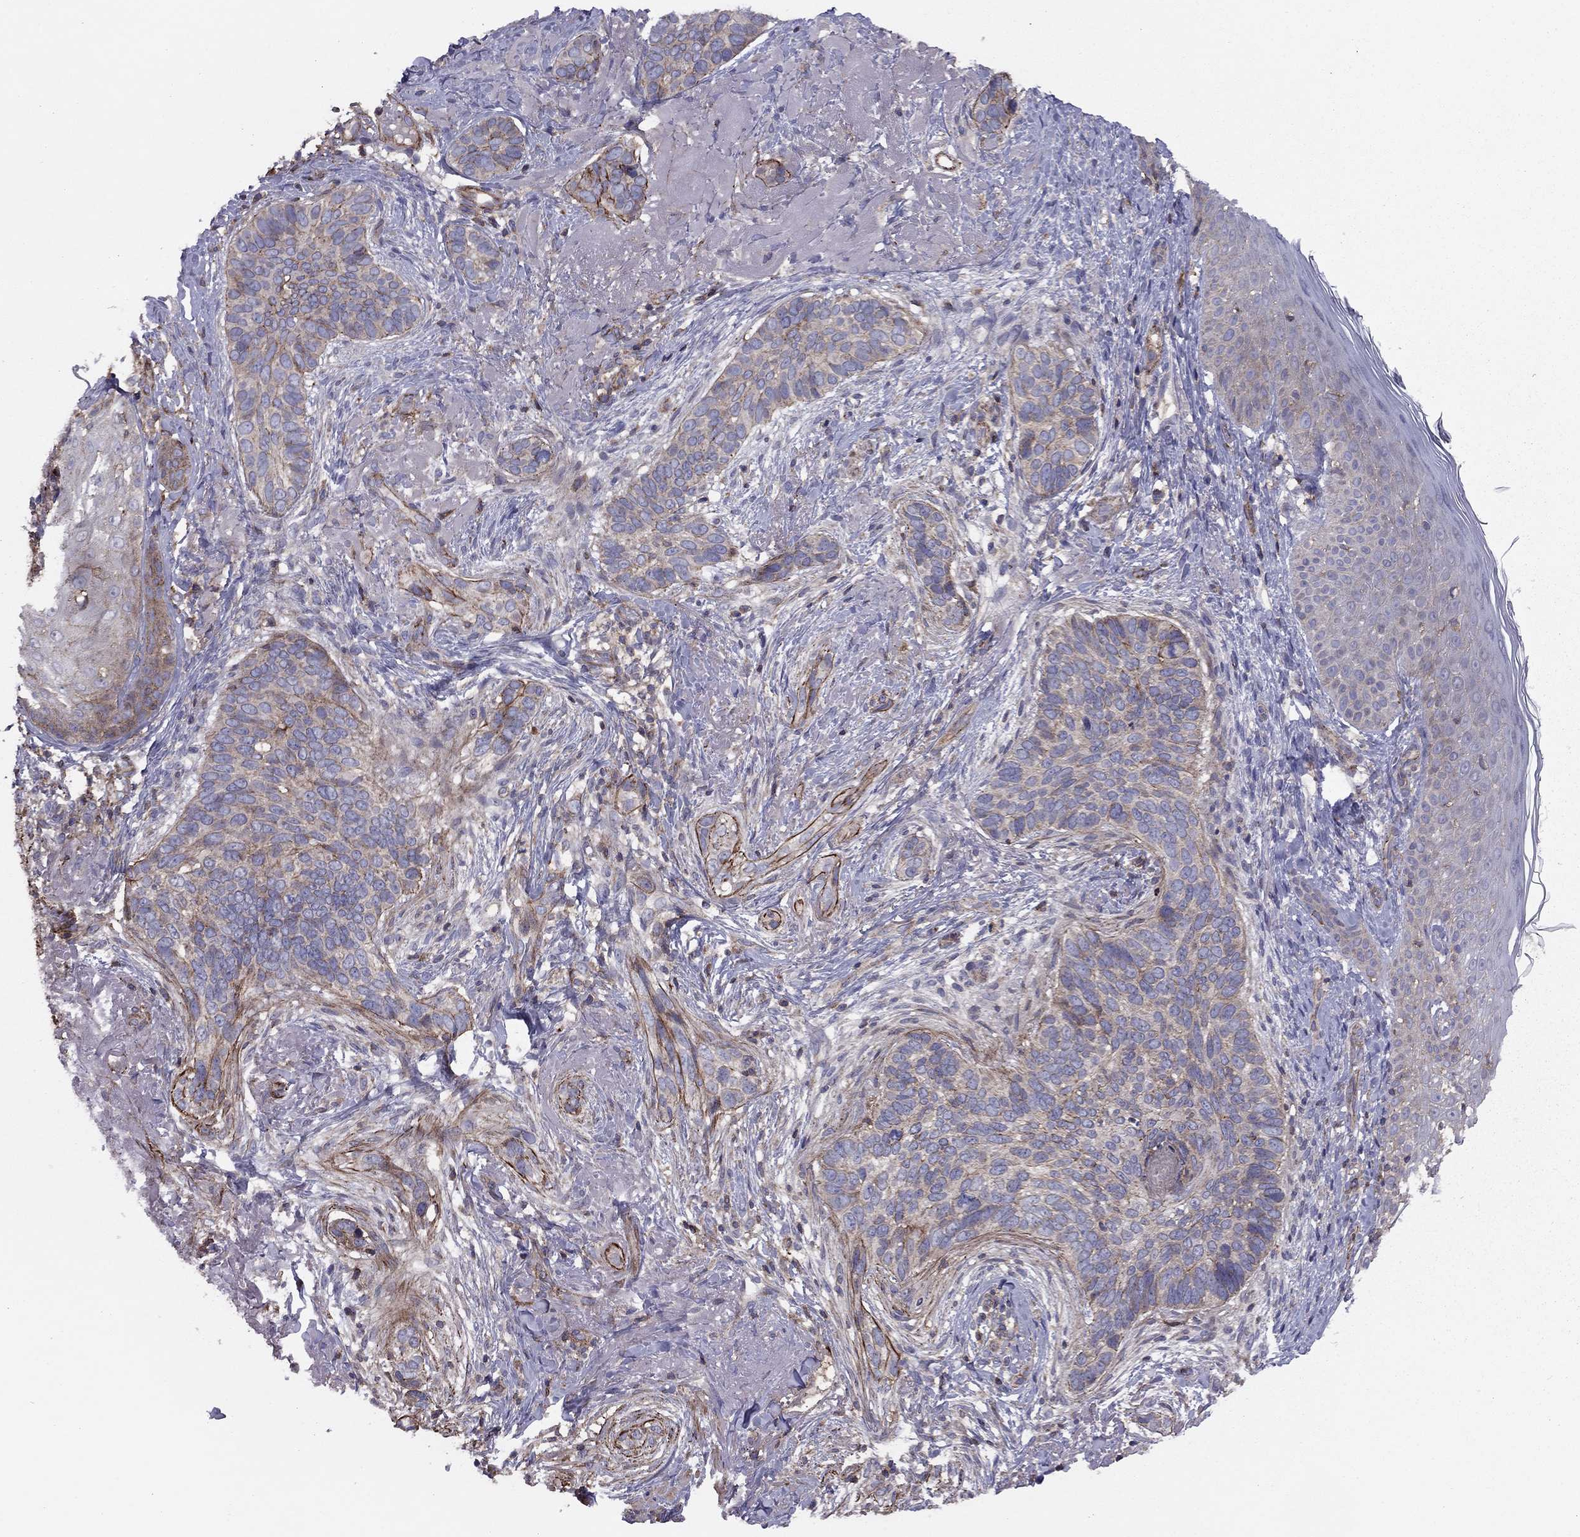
{"staining": {"intensity": "moderate", "quantity": "<25%", "location": "cytoplasmic/membranous"}, "tissue": "skin cancer", "cell_type": "Tumor cells", "image_type": "cancer", "snomed": [{"axis": "morphology", "description": "Basal cell carcinoma"}, {"axis": "topography", "description": "Skin"}], "caption": "Moderate cytoplasmic/membranous expression for a protein is appreciated in about <25% of tumor cells of basal cell carcinoma (skin) using immunohistochemistry (IHC).", "gene": "ALG6", "patient": {"sex": "male", "age": 91}}